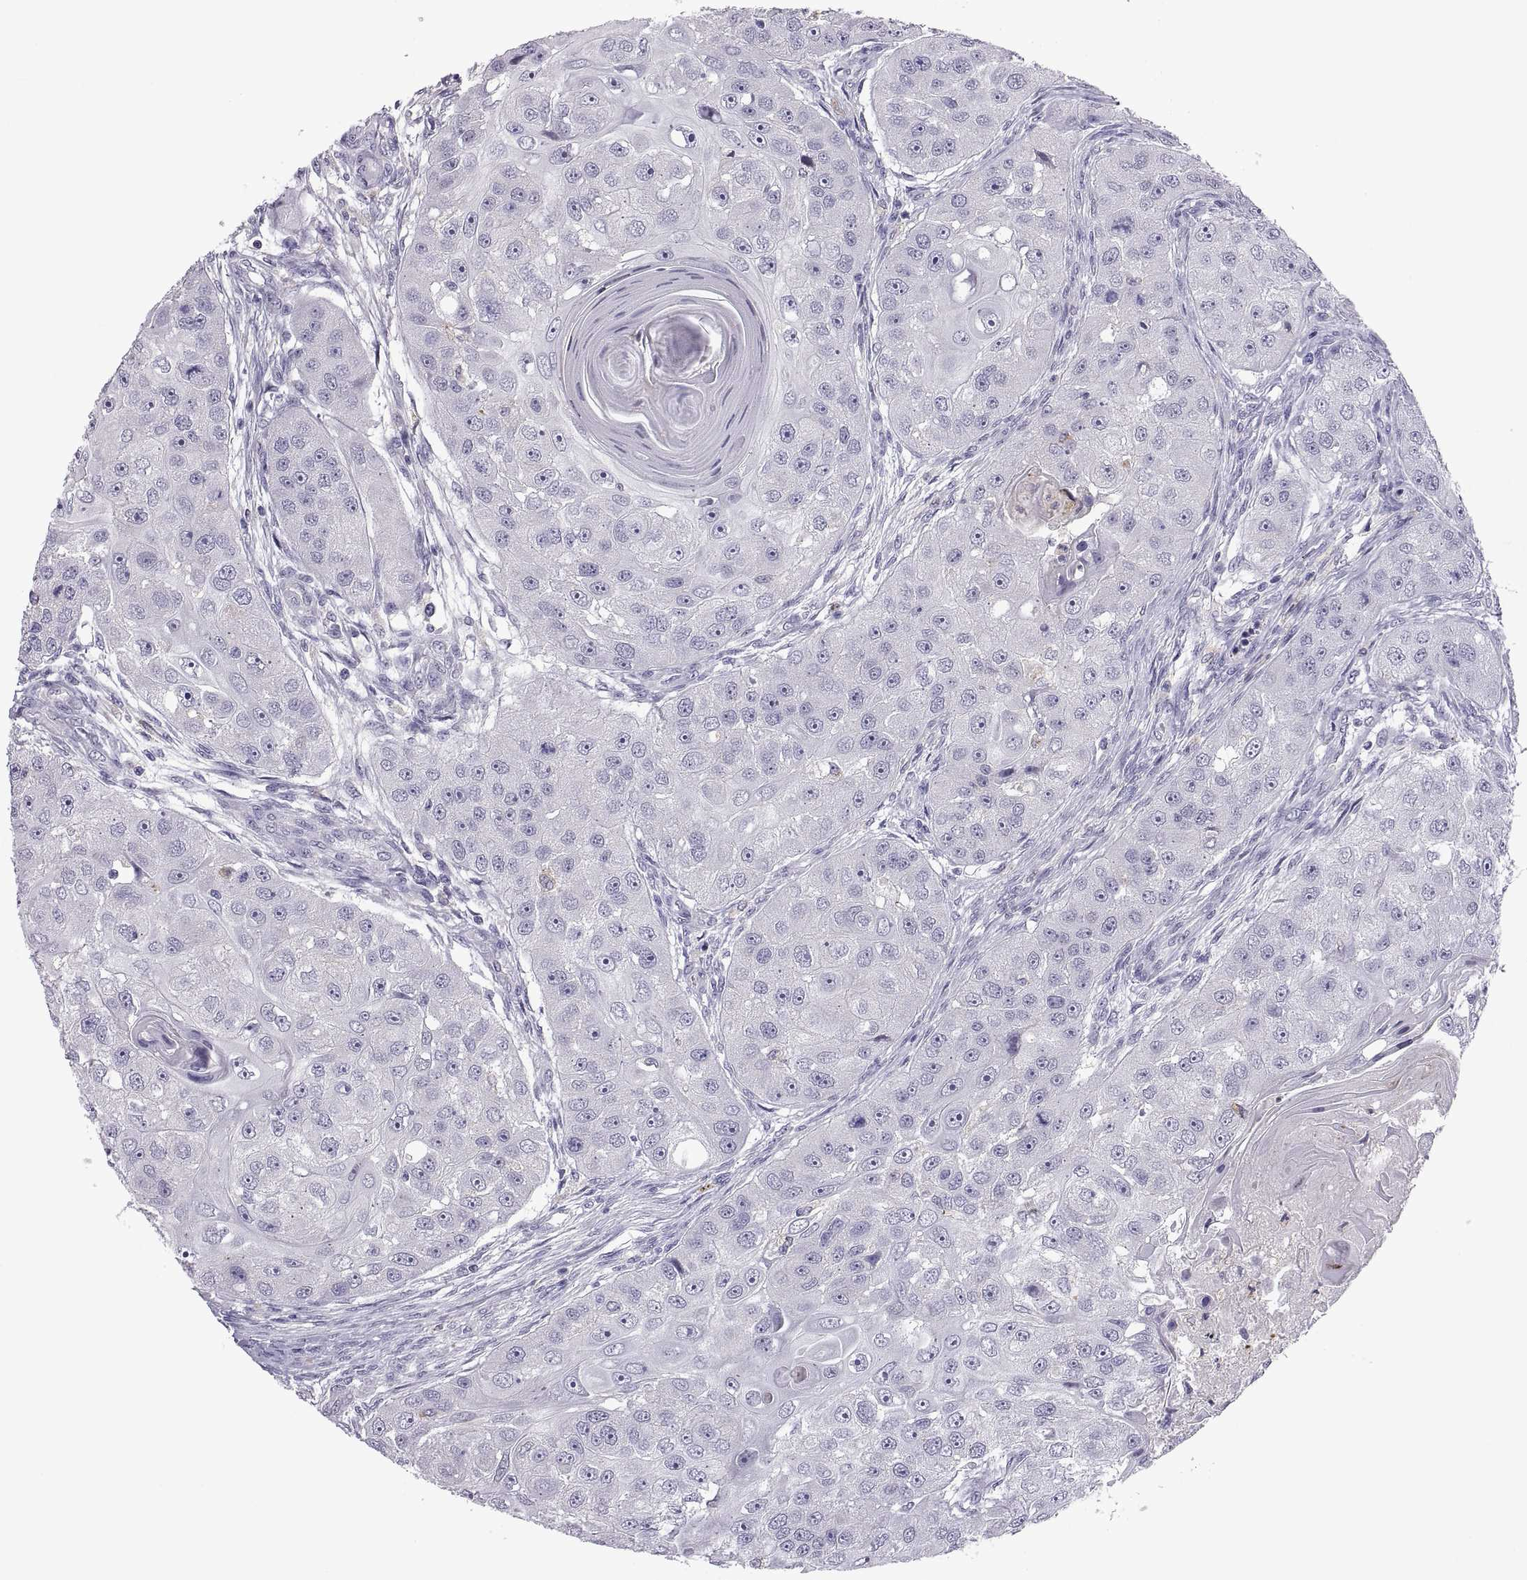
{"staining": {"intensity": "negative", "quantity": "none", "location": "none"}, "tissue": "head and neck cancer", "cell_type": "Tumor cells", "image_type": "cancer", "snomed": [{"axis": "morphology", "description": "Squamous cell carcinoma, NOS"}, {"axis": "topography", "description": "Head-Neck"}], "caption": "High magnification brightfield microscopy of squamous cell carcinoma (head and neck) stained with DAB (3,3'-diaminobenzidine) (brown) and counterstained with hematoxylin (blue): tumor cells show no significant expression.", "gene": "RGS19", "patient": {"sex": "male", "age": 51}}